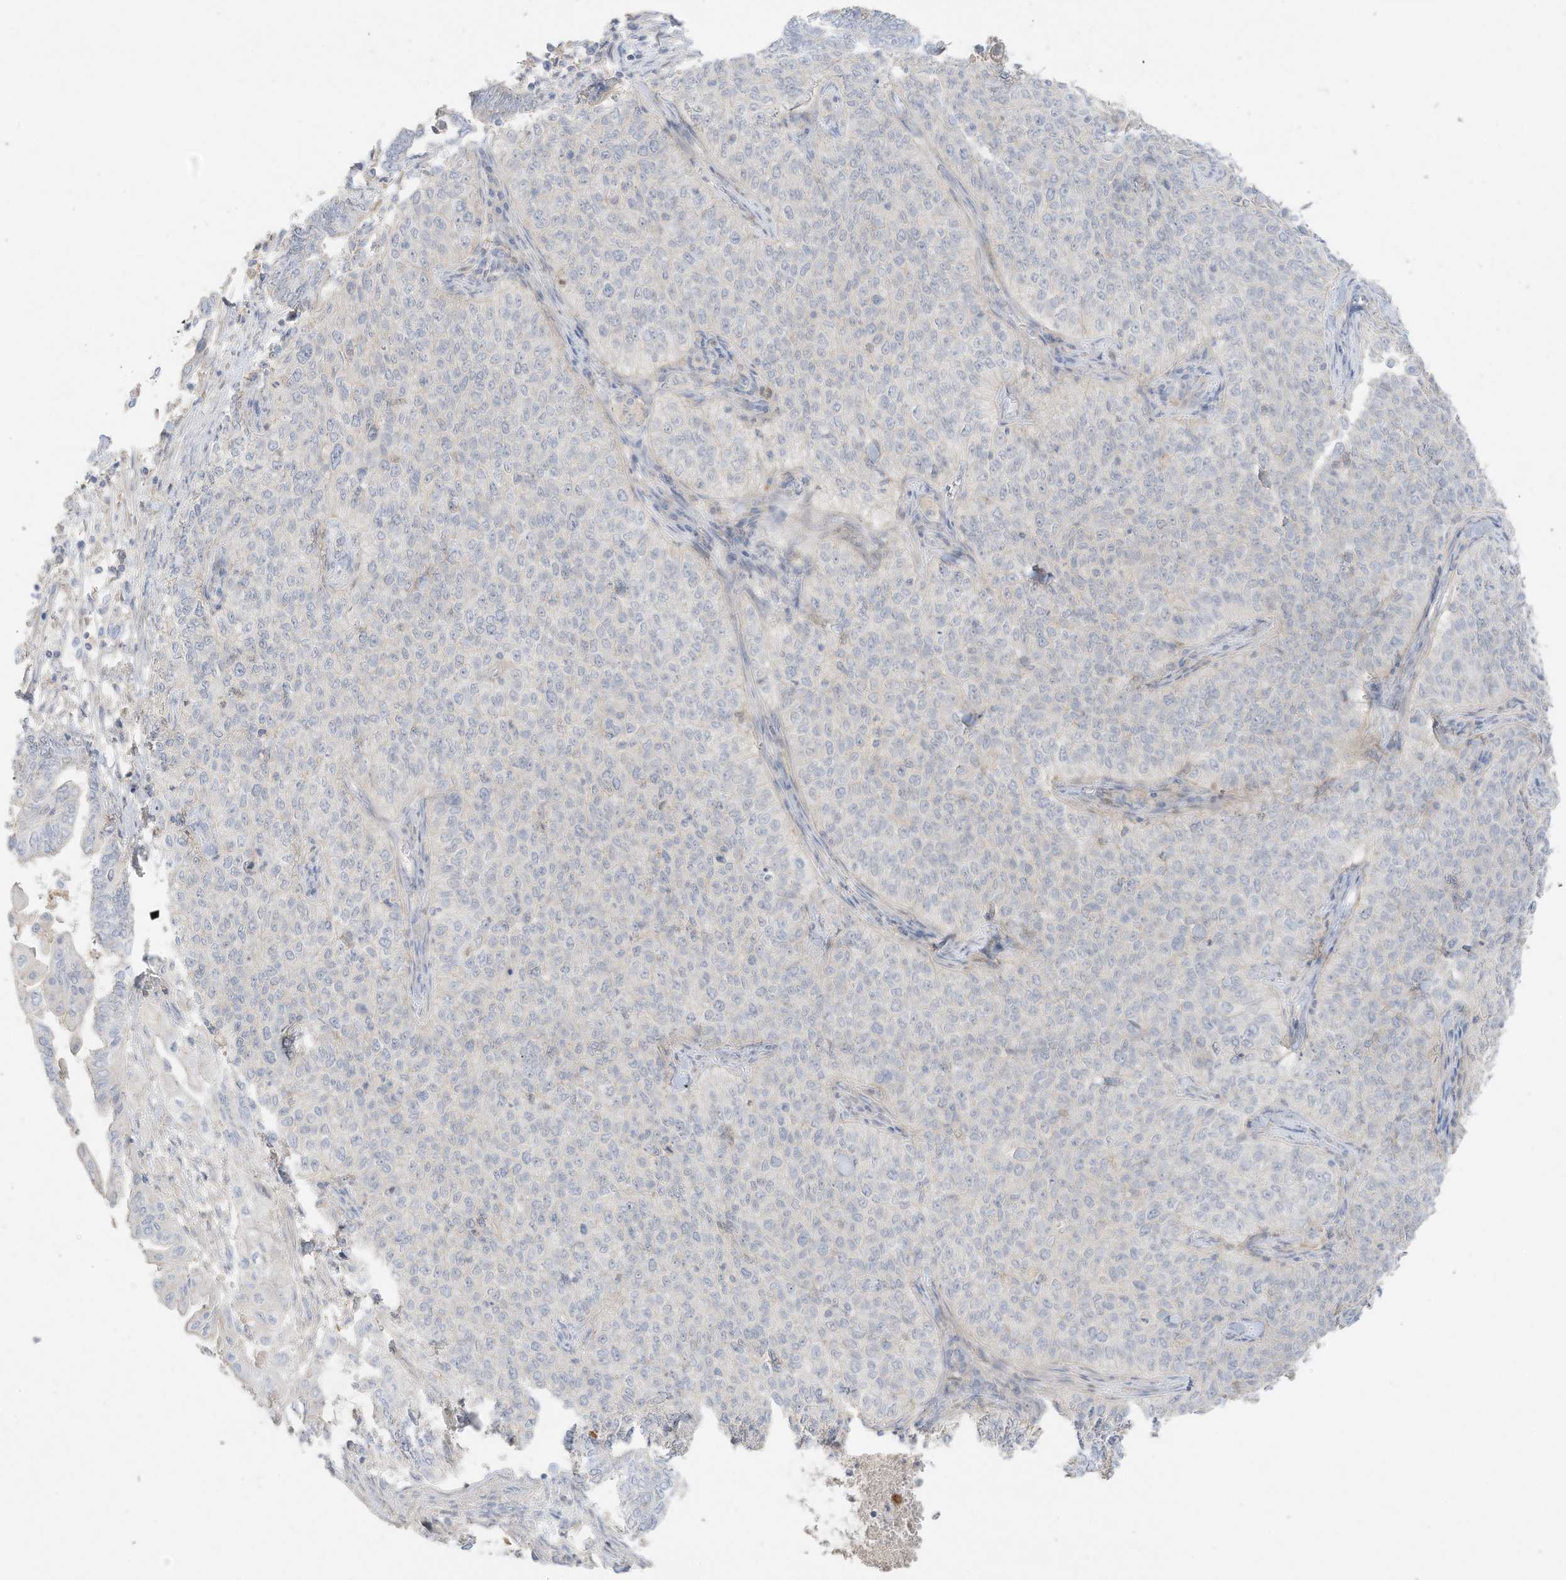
{"staining": {"intensity": "negative", "quantity": "none", "location": "none"}, "tissue": "cervical cancer", "cell_type": "Tumor cells", "image_type": "cancer", "snomed": [{"axis": "morphology", "description": "Squamous cell carcinoma, NOS"}, {"axis": "topography", "description": "Cervix"}], "caption": "High magnification brightfield microscopy of squamous cell carcinoma (cervical) stained with DAB (brown) and counterstained with hematoxylin (blue): tumor cells show no significant staining.", "gene": "ZBTB41", "patient": {"sex": "female", "age": 35}}